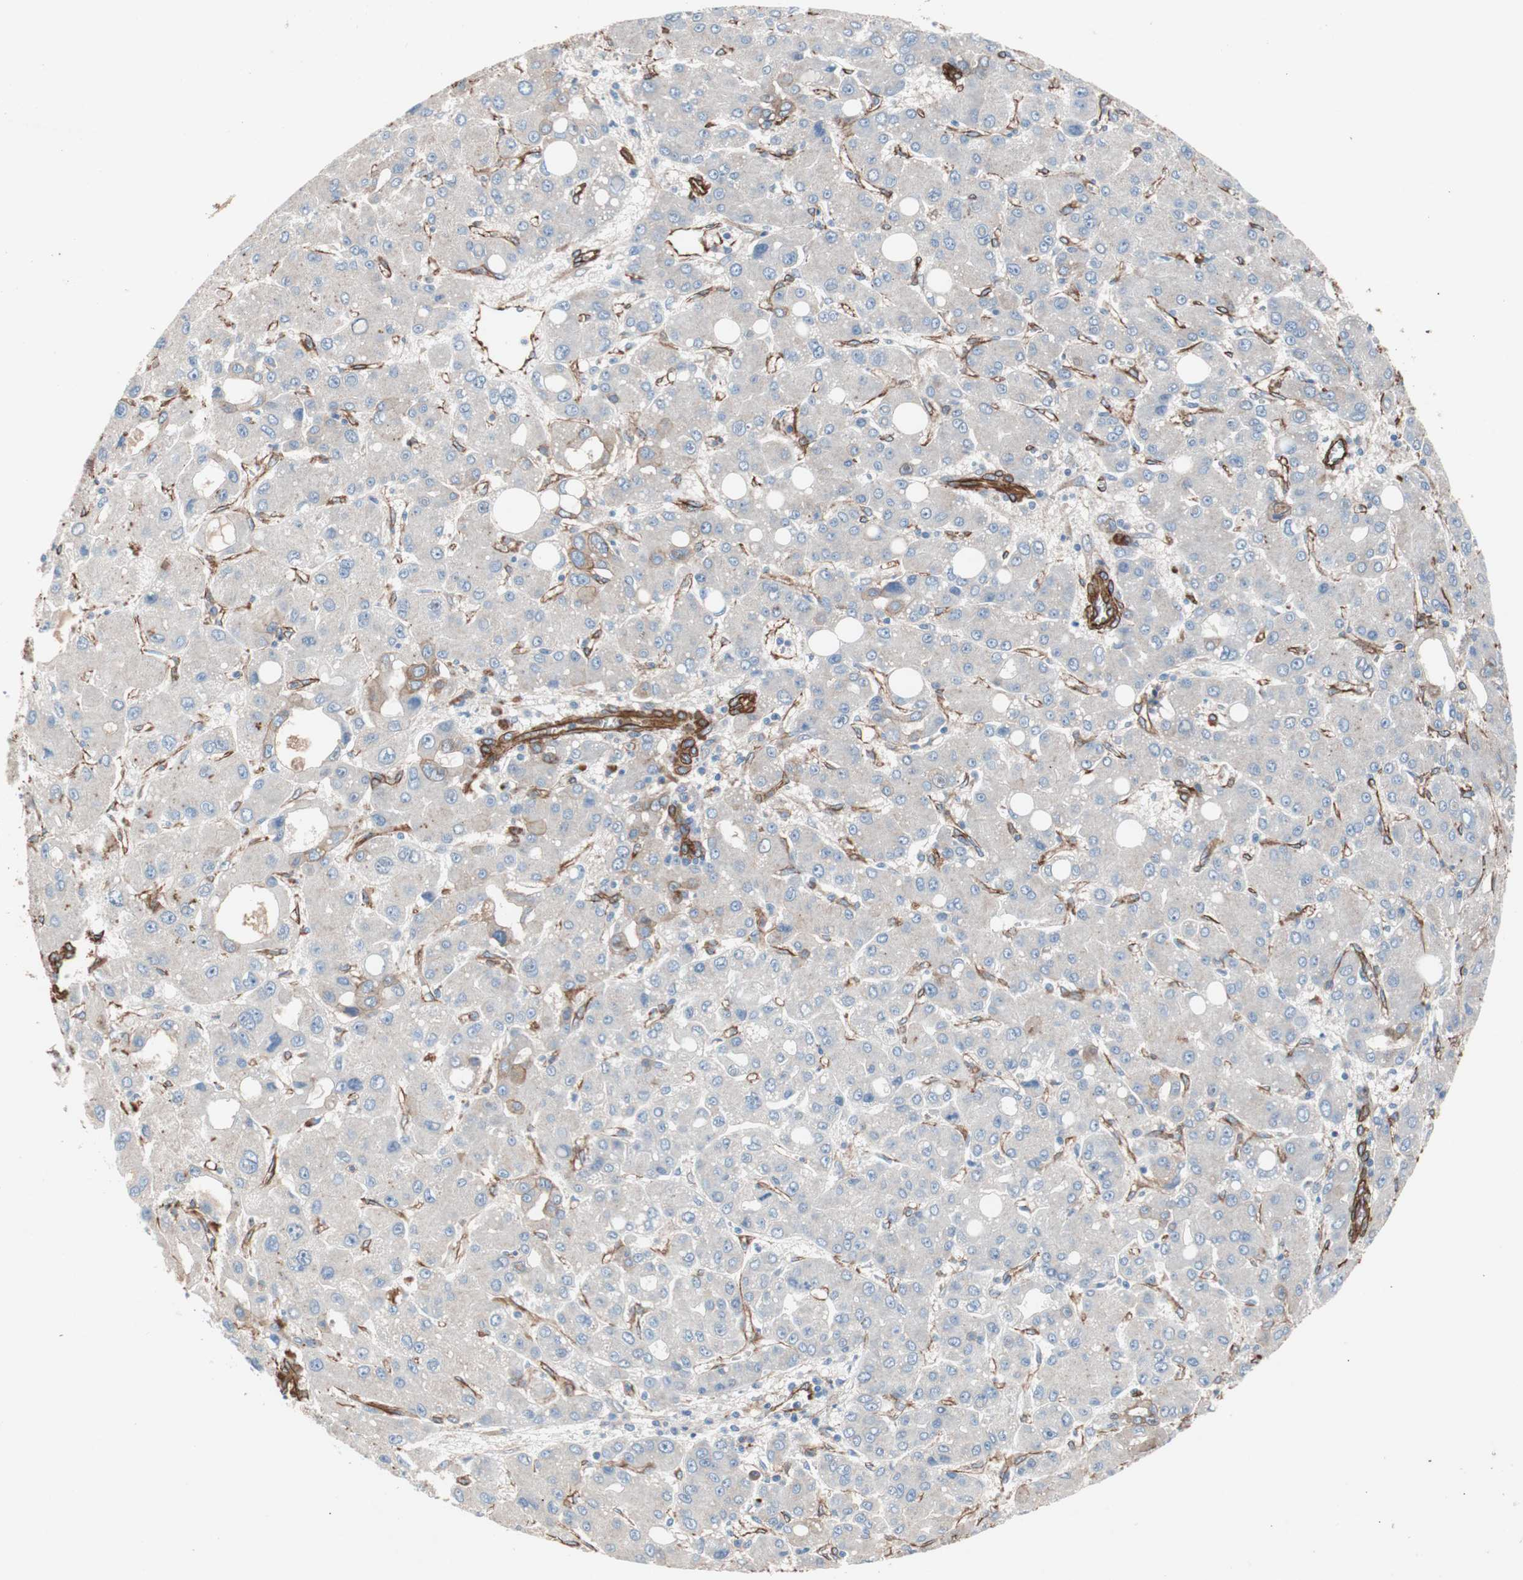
{"staining": {"intensity": "negative", "quantity": "none", "location": "none"}, "tissue": "liver cancer", "cell_type": "Tumor cells", "image_type": "cancer", "snomed": [{"axis": "morphology", "description": "Carcinoma, Hepatocellular, NOS"}, {"axis": "topography", "description": "Liver"}], "caption": "Photomicrograph shows no protein staining in tumor cells of hepatocellular carcinoma (liver) tissue.", "gene": "SPINT1", "patient": {"sex": "male", "age": 55}}